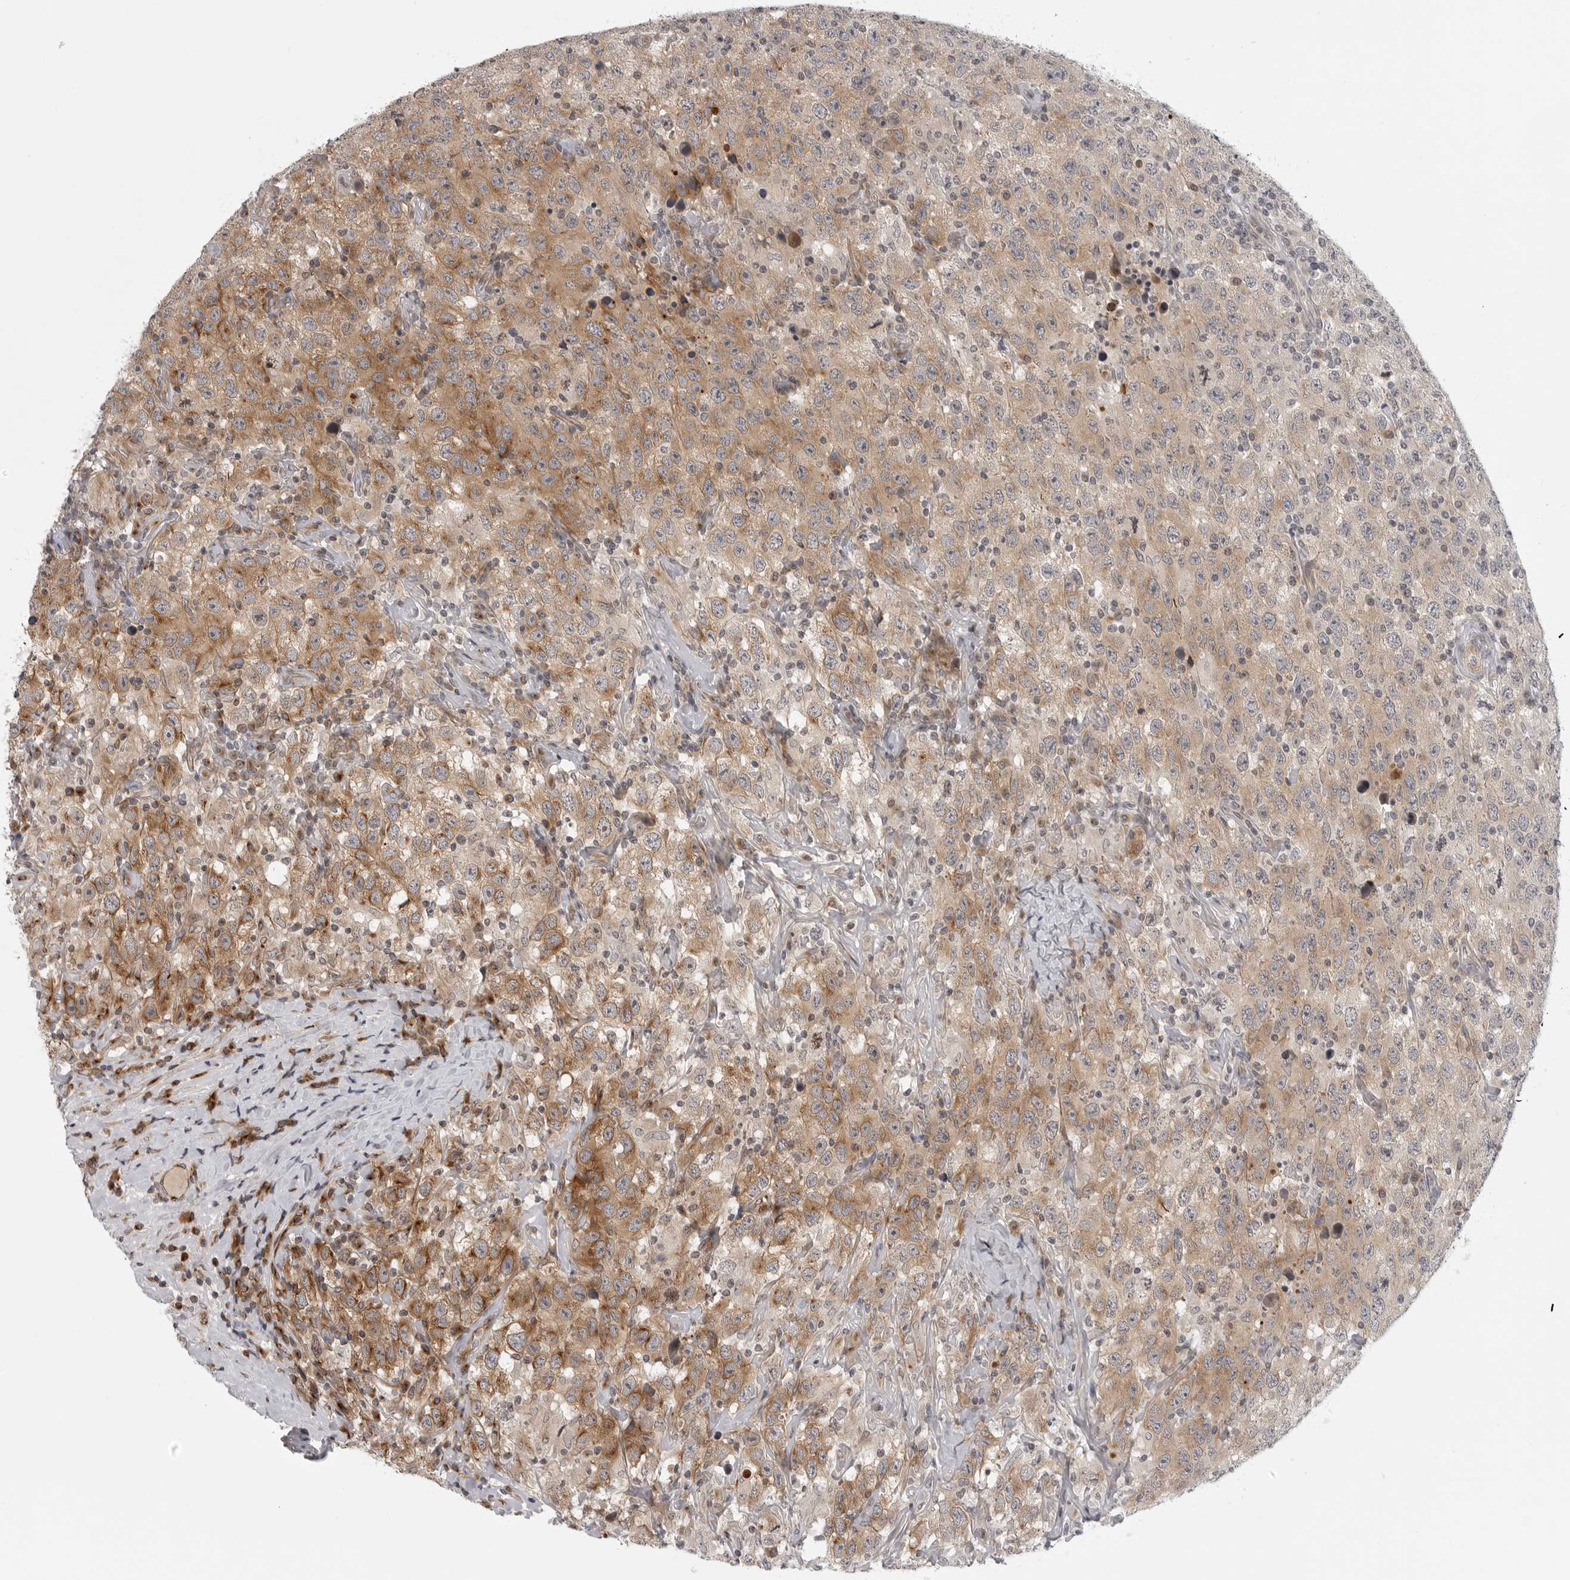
{"staining": {"intensity": "moderate", "quantity": ">75%", "location": "cytoplasmic/membranous"}, "tissue": "testis cancer", "cell_type": "Tumor cells", "image_type": "cancer", "snomed": [{"axis": "morphology", "description": "Seminoma, NOS"}, {"axis": "topography", "description": "Testis"}], "caption": "Immunohistochemical staining of human testis cancer (seminoma) exhibits moderate cytoplasmic/membranous protein expression in about >75% of tumor cells.", "gene": "CD300LD", "patient": {"sex": "male", "age": 41}}